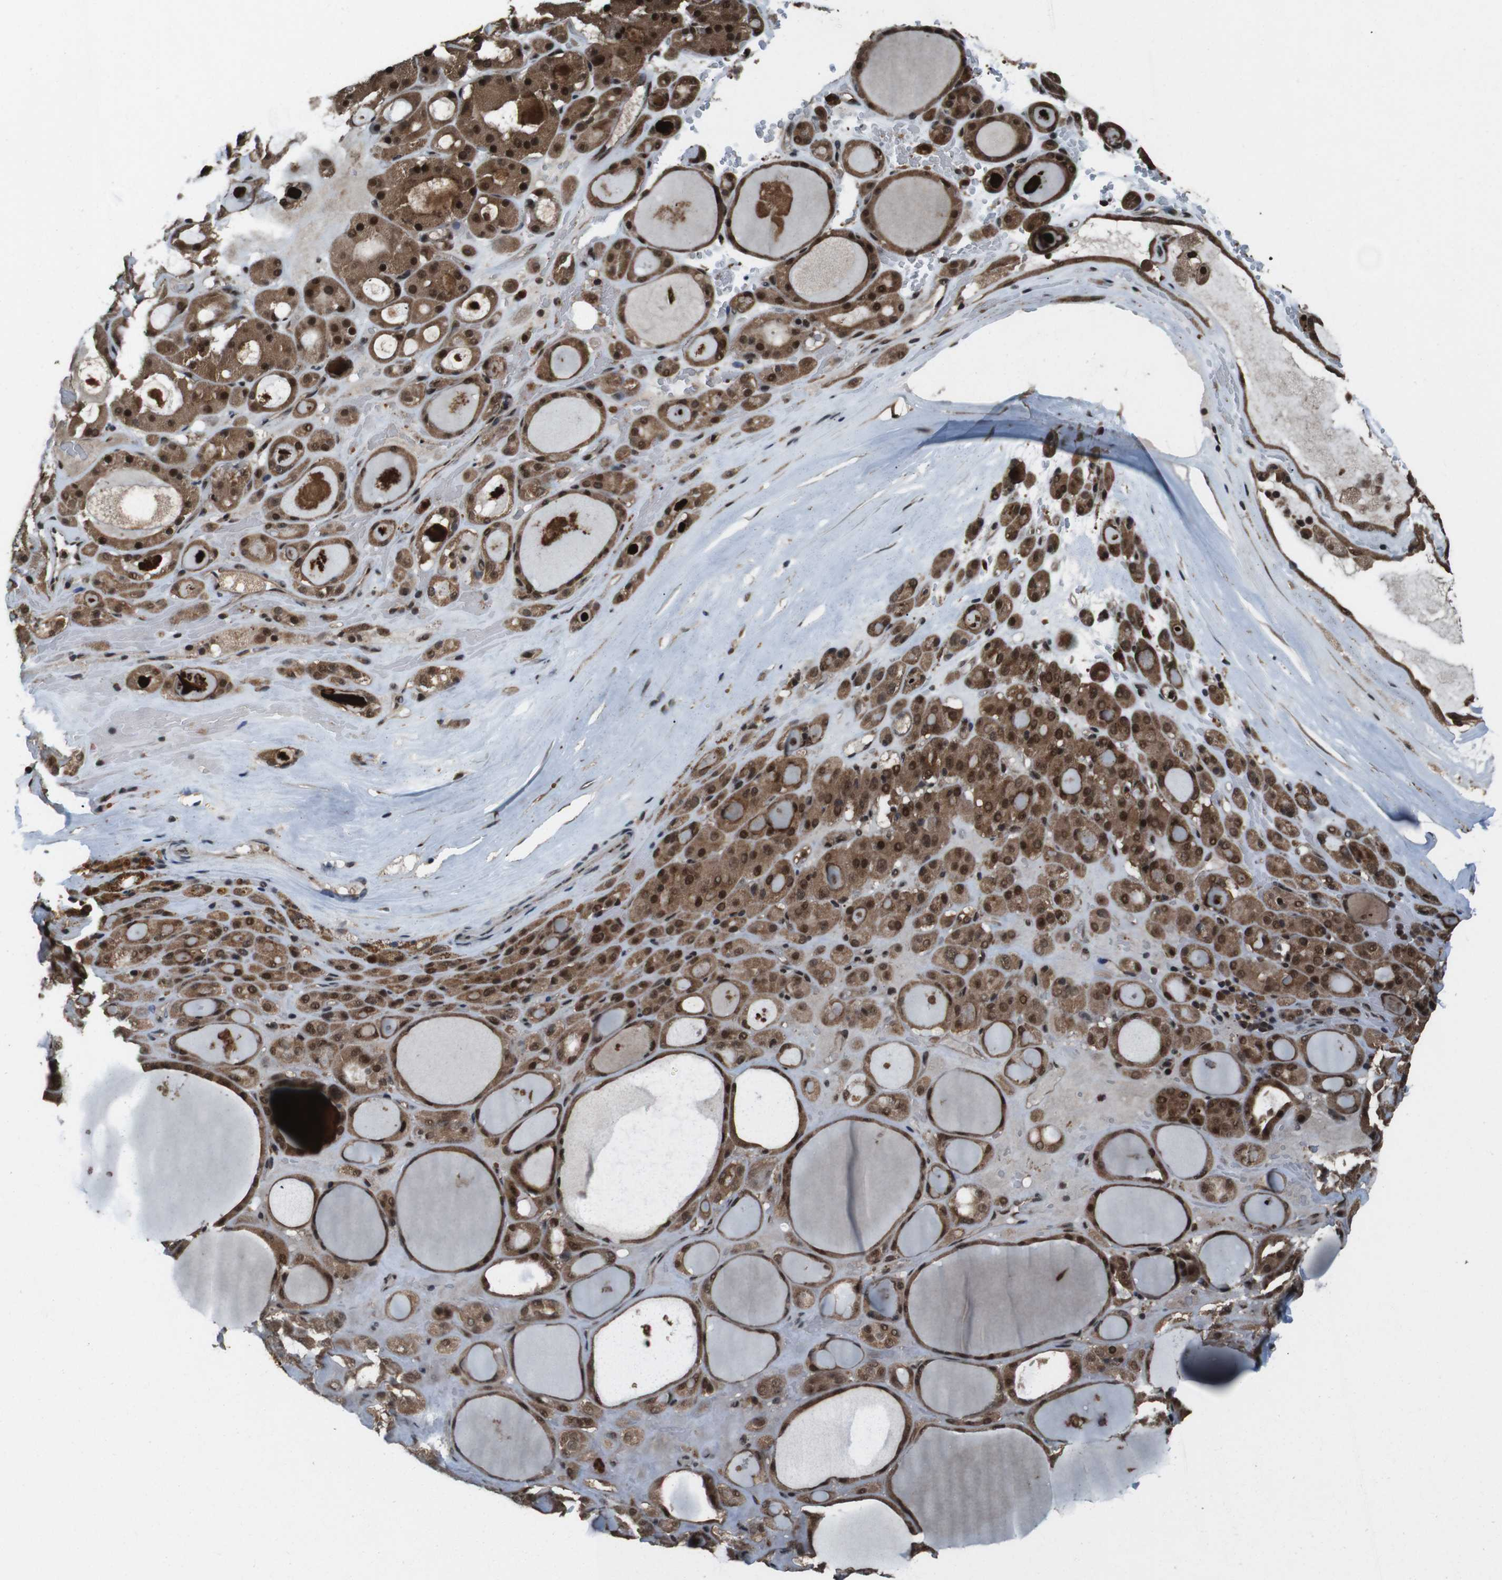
{"staining": {"intensity": "strong", "quantity": ">75%", "location": "cytoplasmic/membranous,nuclear"}, "tissue": "thyroid gland", "cell_type": "Glandular cells", "image_type": "normal", "snomed": [{"axis": "morphology", "description": "Normal tissue, NOS"}, {"axis": "morphology", "description": "Carcinoma, NOS"}, {"axis": "topography", "description": "Thyroid gland"}], "caption": "Strong cytoplasmic/membranous,nuclear protein staining is seen in approximately >75% of glandular cells in thyroid gland. Immunohistochemistry stains the protein of interest in brown and the nuclei are stained blue.", "gene": "NR4A2", "patient": {"sex": "female", "age": 86}}